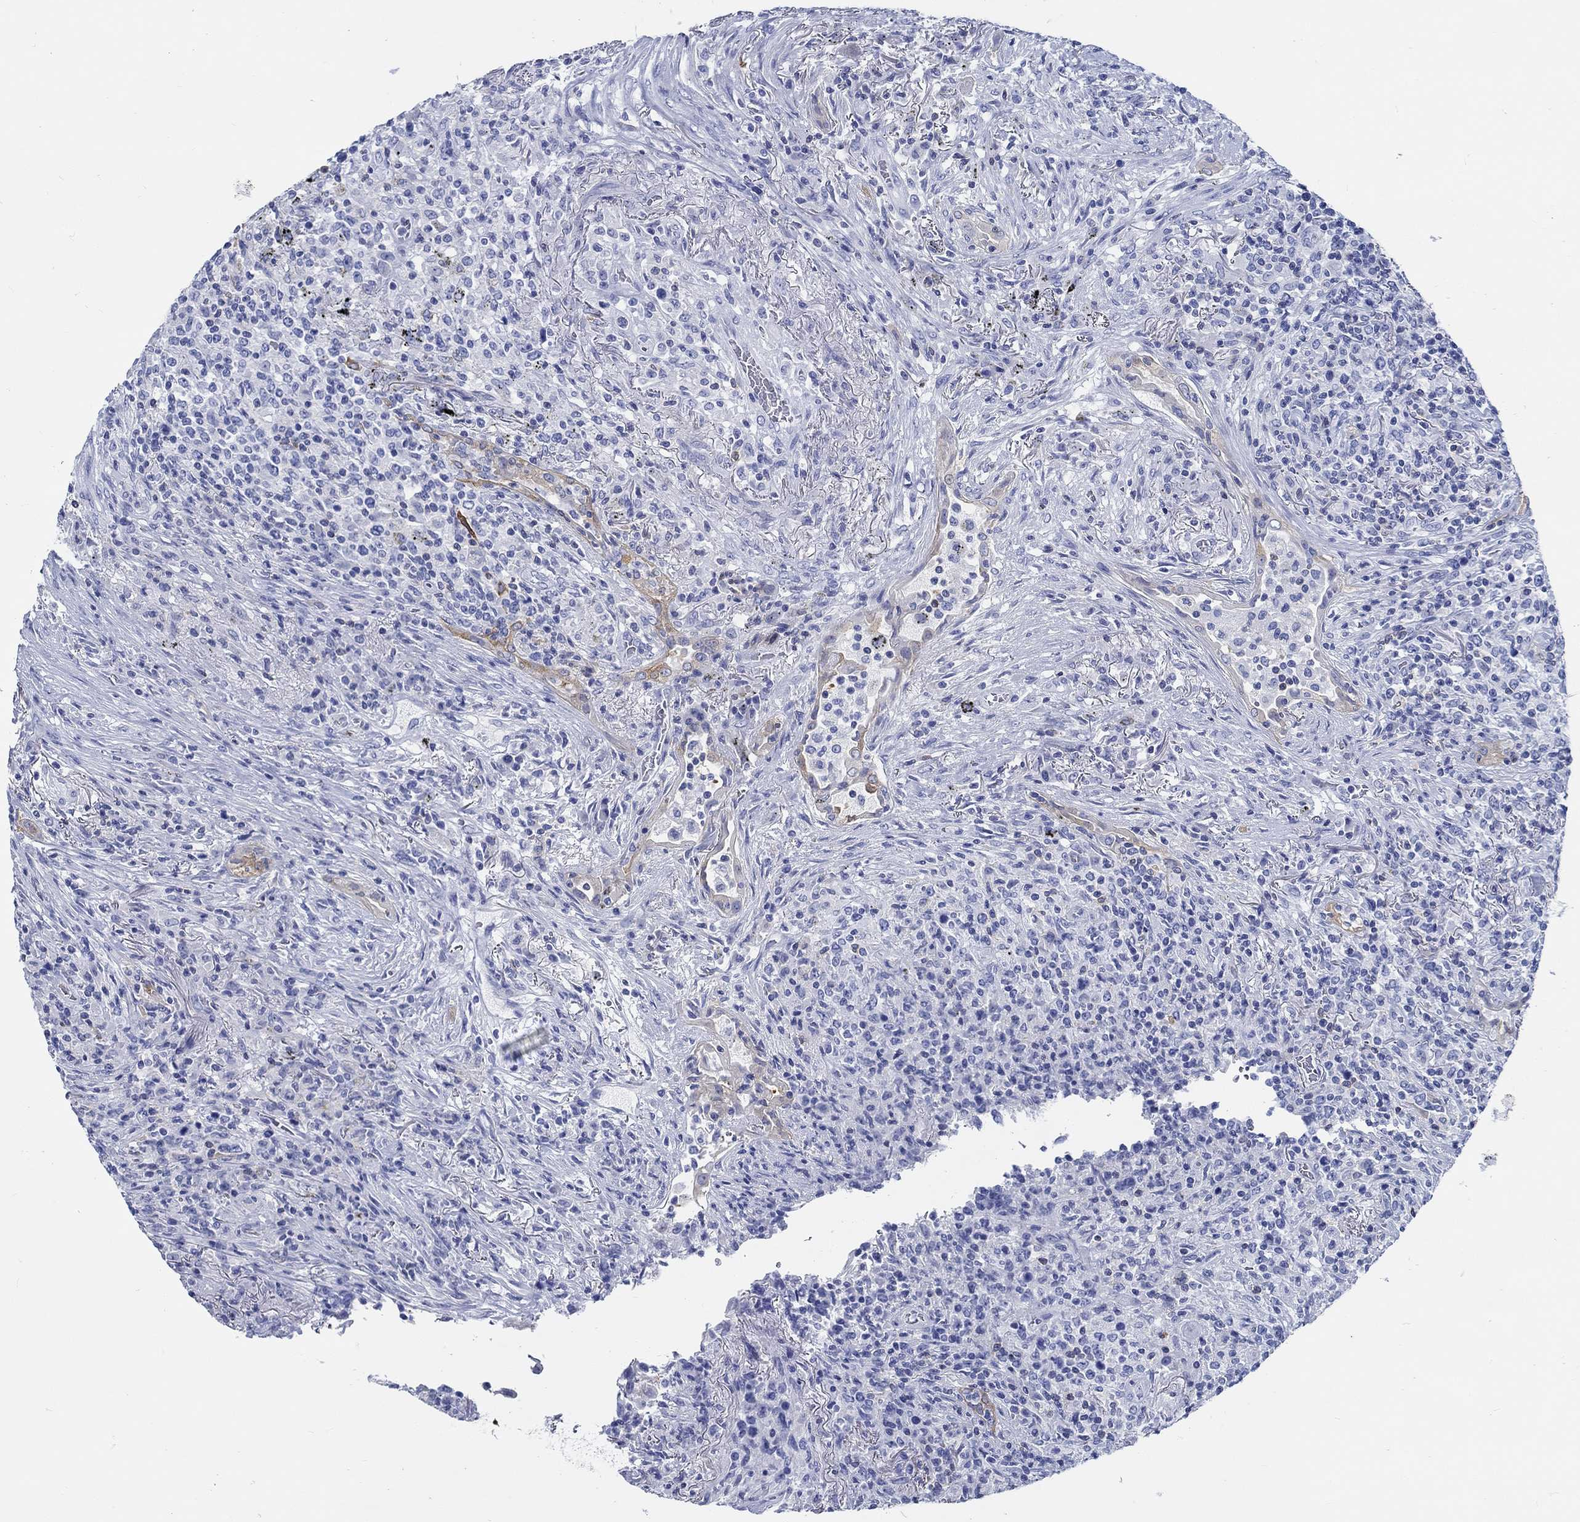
{"staining": {"intensity": "negative", "quantity": "none", "location": "none"}, "tissue": "lymphoma", "cell_type": "Tumor cells", "image_type": "cancer", "snomed": [{"axis": "morphology", "description": "Malignant lymphoma, non-Hodgkin's type, High grade"}, {"axis": "topography", "description": "Lung"}], "caption": "The histopathology image displays no staining of tumor cells in malignant lymphoma, non-Hodgkin's type (high-grade).", "gene": "FBXO2", "patient": {"sex": "male", "age": 79}}